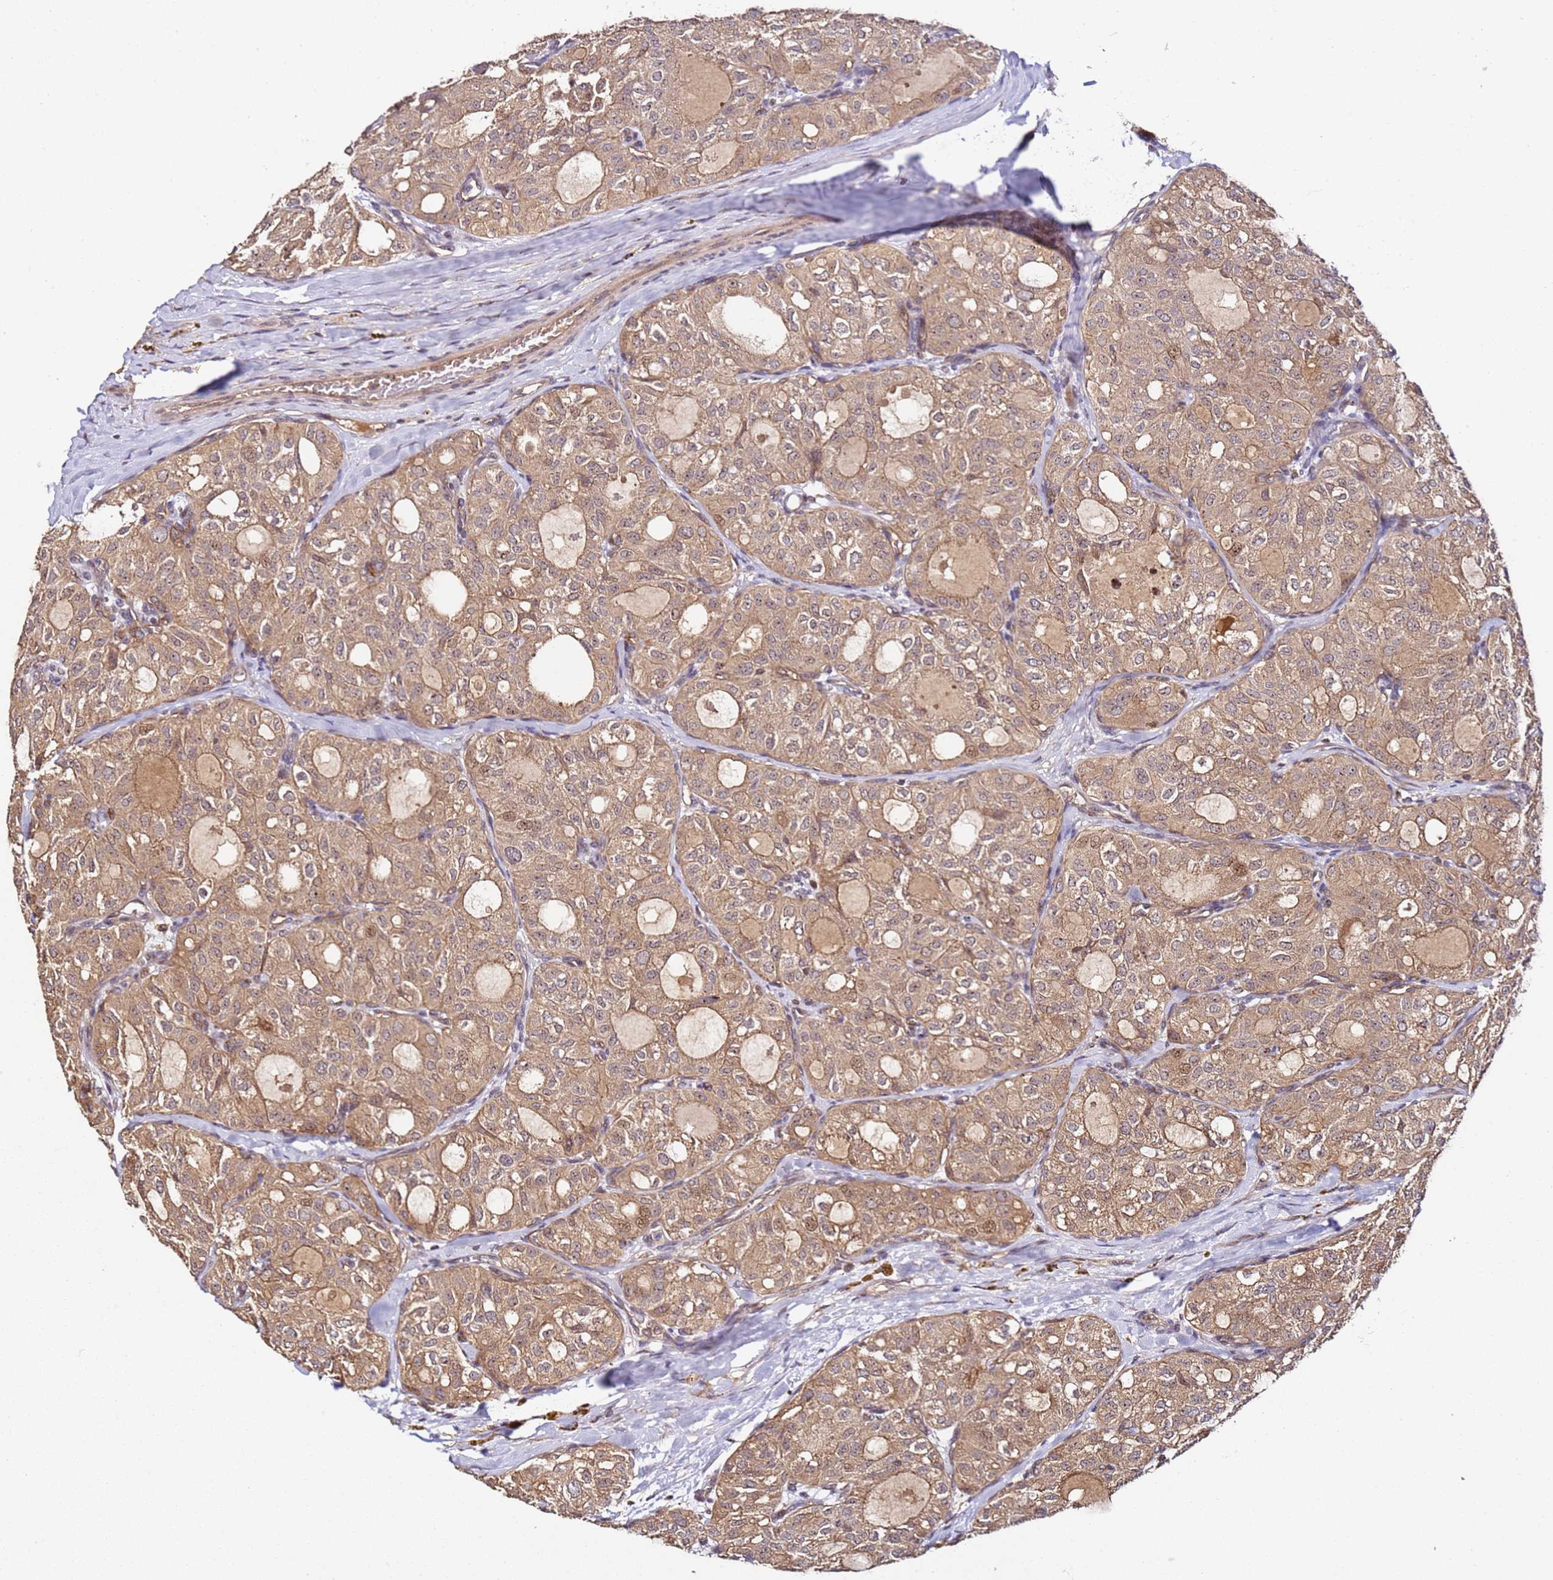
{"staining": {"intensity": "moderate", "quantity": ">75%", "location": "cytoplasmic/membranous"}, "tissue": "thyroid cancer", "cell_type": "Tumor cells", "image_type": "cancer", "snomed": [{"axis": "morphology", "description": "Follicular adenoma carcinoma, NOS"}, {"axis": "topography", "description": "Thyroid gland"}], "caption": "Protein staining of thyroid follicular adenoma carcinoma tissue shows moderate cytoplasmic/membranous staining in about >75% of tumor cells. The protein is shown in brown color, while the nuclei are stained blue.", "gene": "DDX27", "patient": {"sex": "male", "age": 75}}